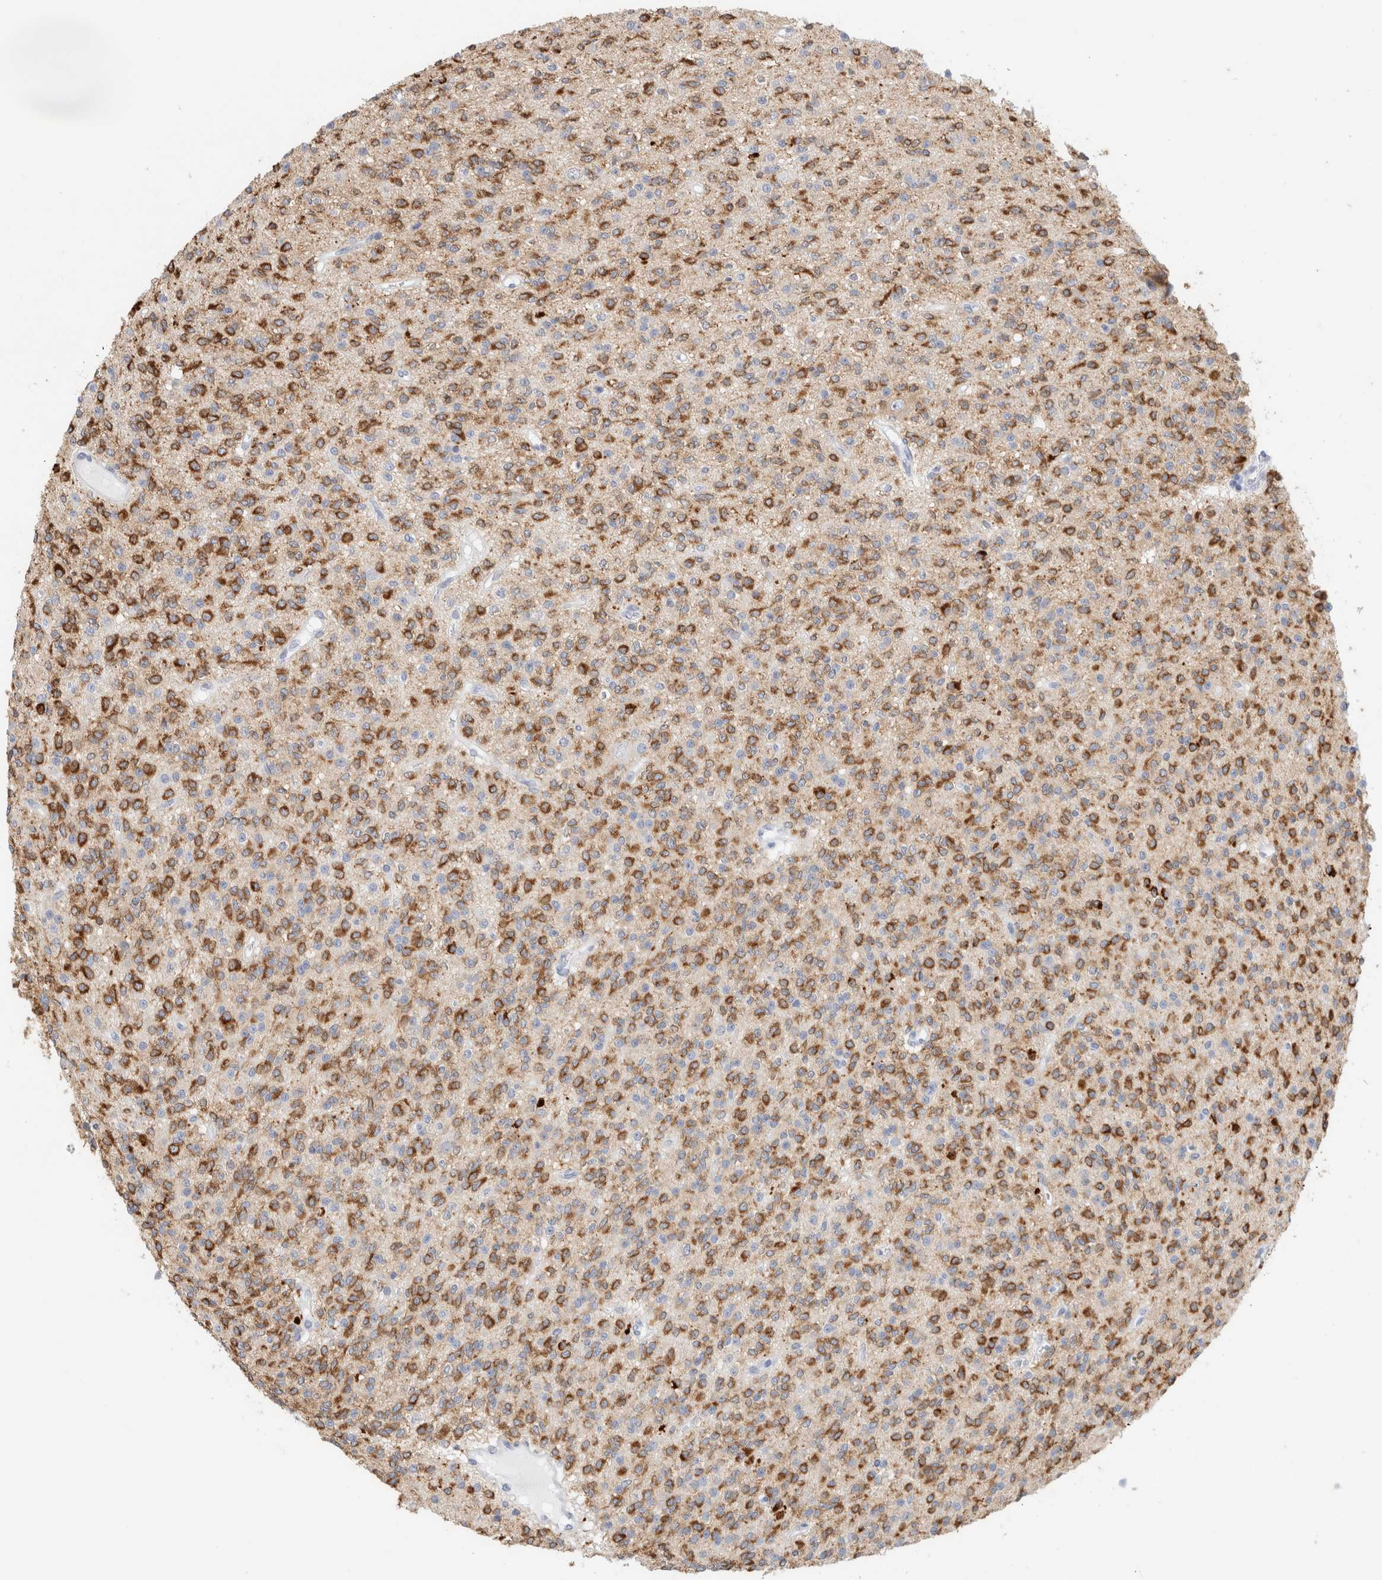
{"staining": {"intensity": "strong", "quantity": ">75%", "location": "cytoplasmic/membranous"}, "tissue": "glioma", "cell_type": "Tumor cells", "image_type": "cancer", "snomed": [{"axis": "morphology", "description": "Glioma, malignant, High grade"}, {"axis": "topography", "description": "Brain"}], "caption": "DAB immunohistochemical staining of high-grade glioma (malignant) demonstrates strong cytoplasmic/membranous protein staining in about >75% of tumor cells.", "gene": "RTN4", "patient": {"sex": "male", "age": 34}}